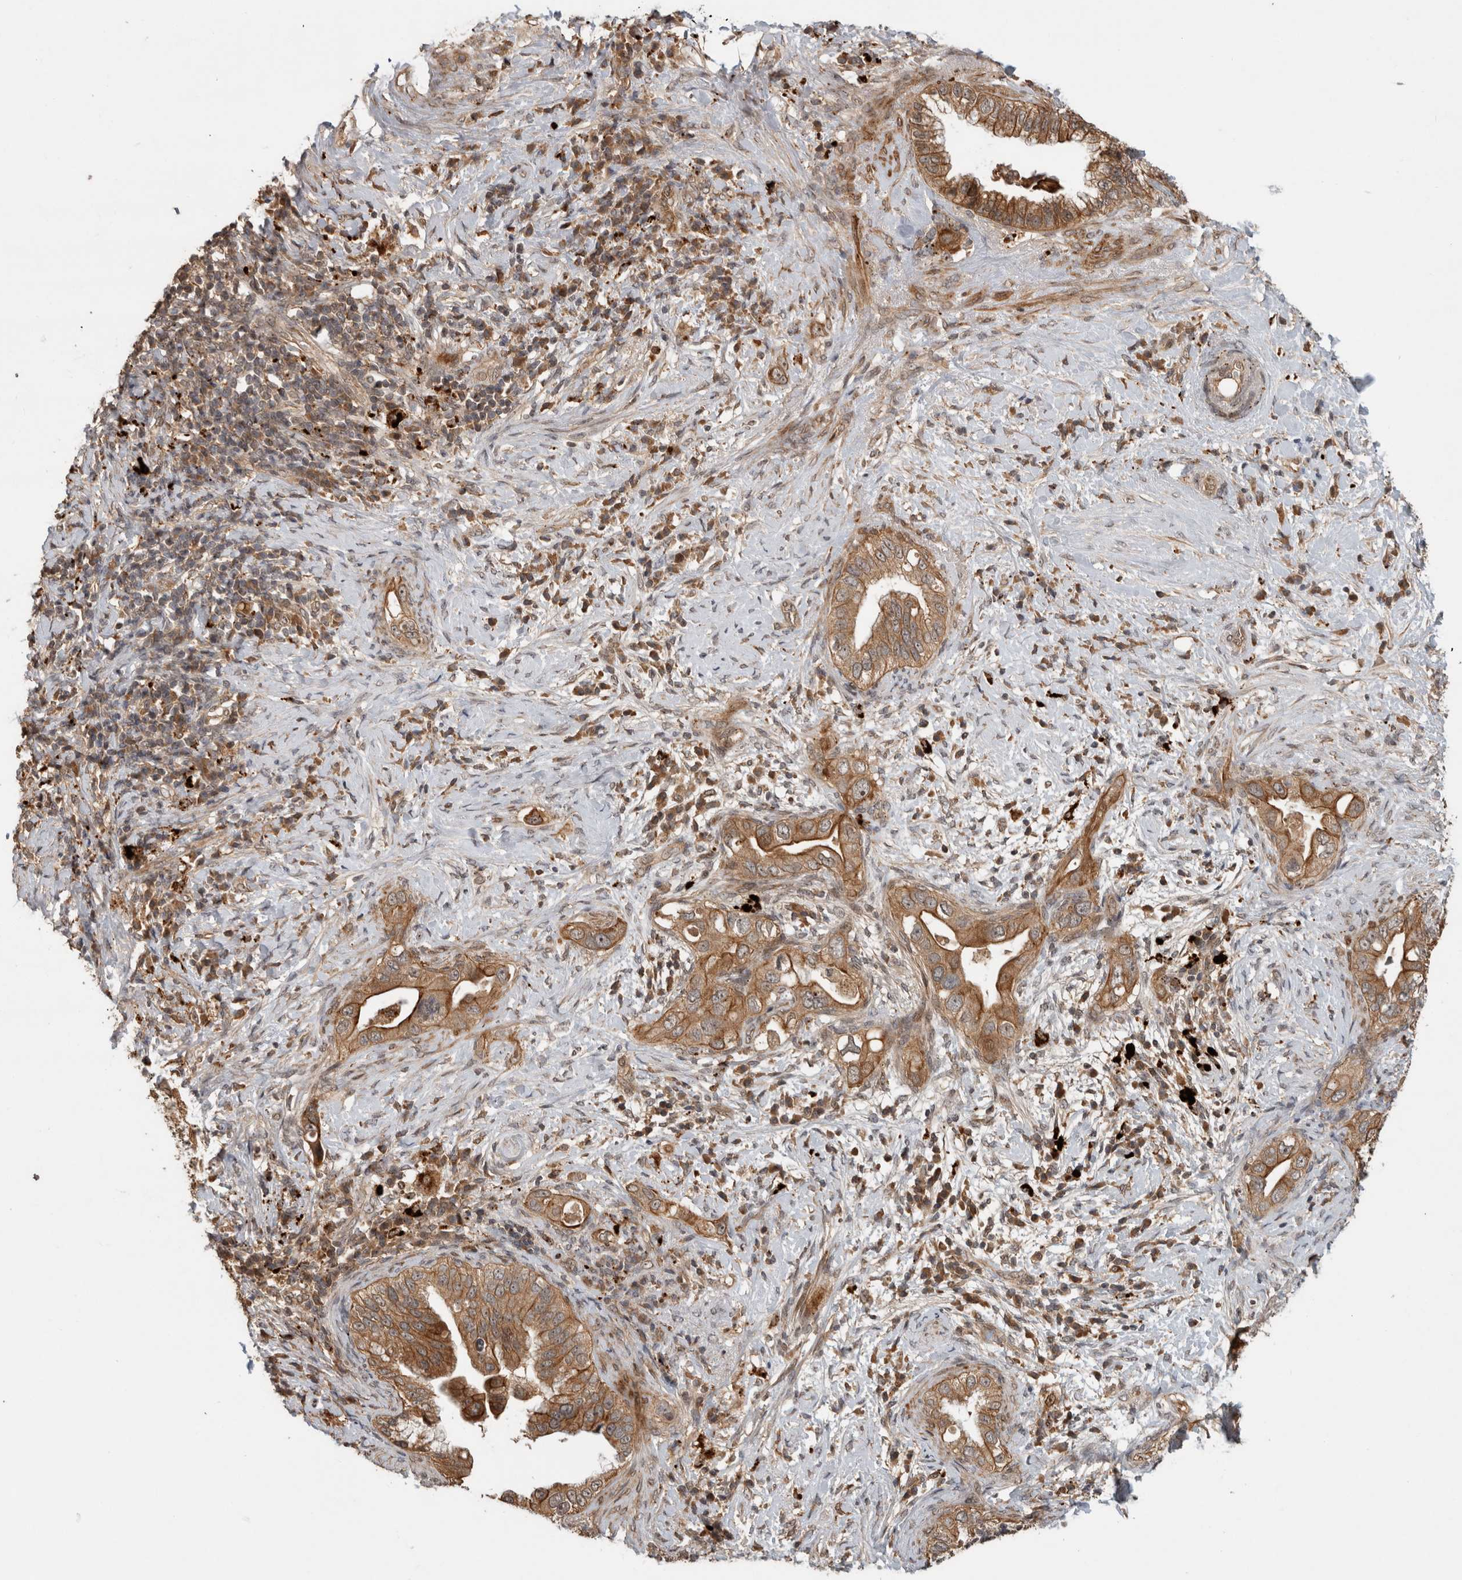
{"staining": {"intensity": "moderate", "quantity": ">75%", "location": "cytoplasmic/membranous"}, "tissue": "pancreatic cancer", "cell_type": "Tumor cells", "image_type": "cancer", "snomed": [{"axis": "morphology", "description": "Inflammation, NOS"}, {"axis": "morphology", "description": "Adenocarcinoma, NOS"}, {"axis": "topography", "description": "Pancreas"}], "caption": "An image of human pancreatic cancer stained for a protein demonstrates moderate cytoplasmic/membranous brown staining in tumor cells.", "gene": "PITPNC1", "patient": {"sex": "female", "age": 56}}